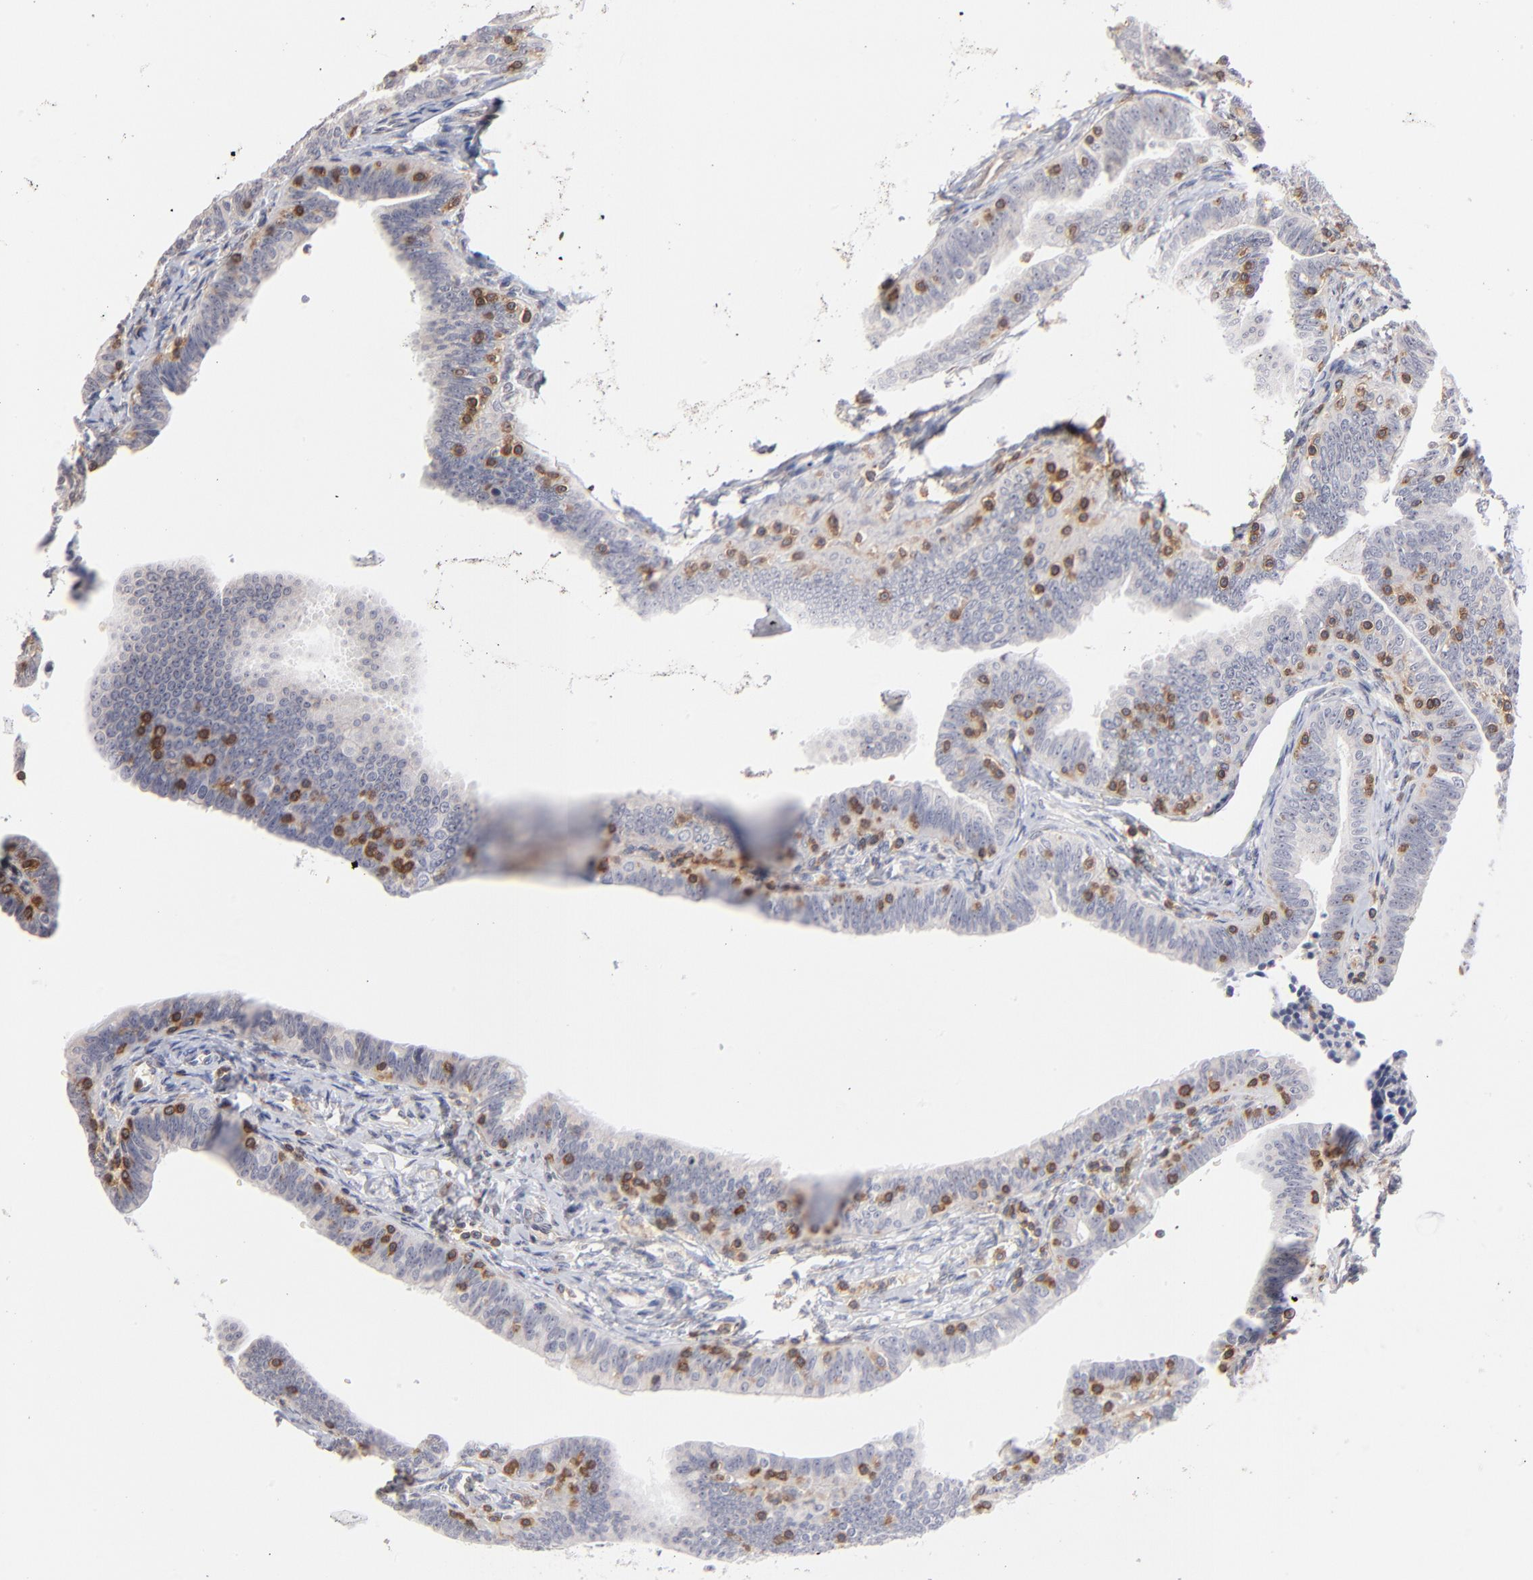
{"staining": {"intensity": "negative", "quantity": "none", "location": "none"}, "tissue": "fallopian tube", "cell_type": "Glandular cells", "image_type": "normal", "snomed": [{"axis": "morphology", "description": "Normal tissue, NOS"}, {"axis": "topography", "description": "Fallopian tube"}, {"axis": "topography", "description": "Ovary"}], "caption": "Fallopian tube stained for a protein using immunohistochemistry shows no expression glandular cells.", "gene": "WIPF1", "patient": {"sex": "female", "age": 69}}